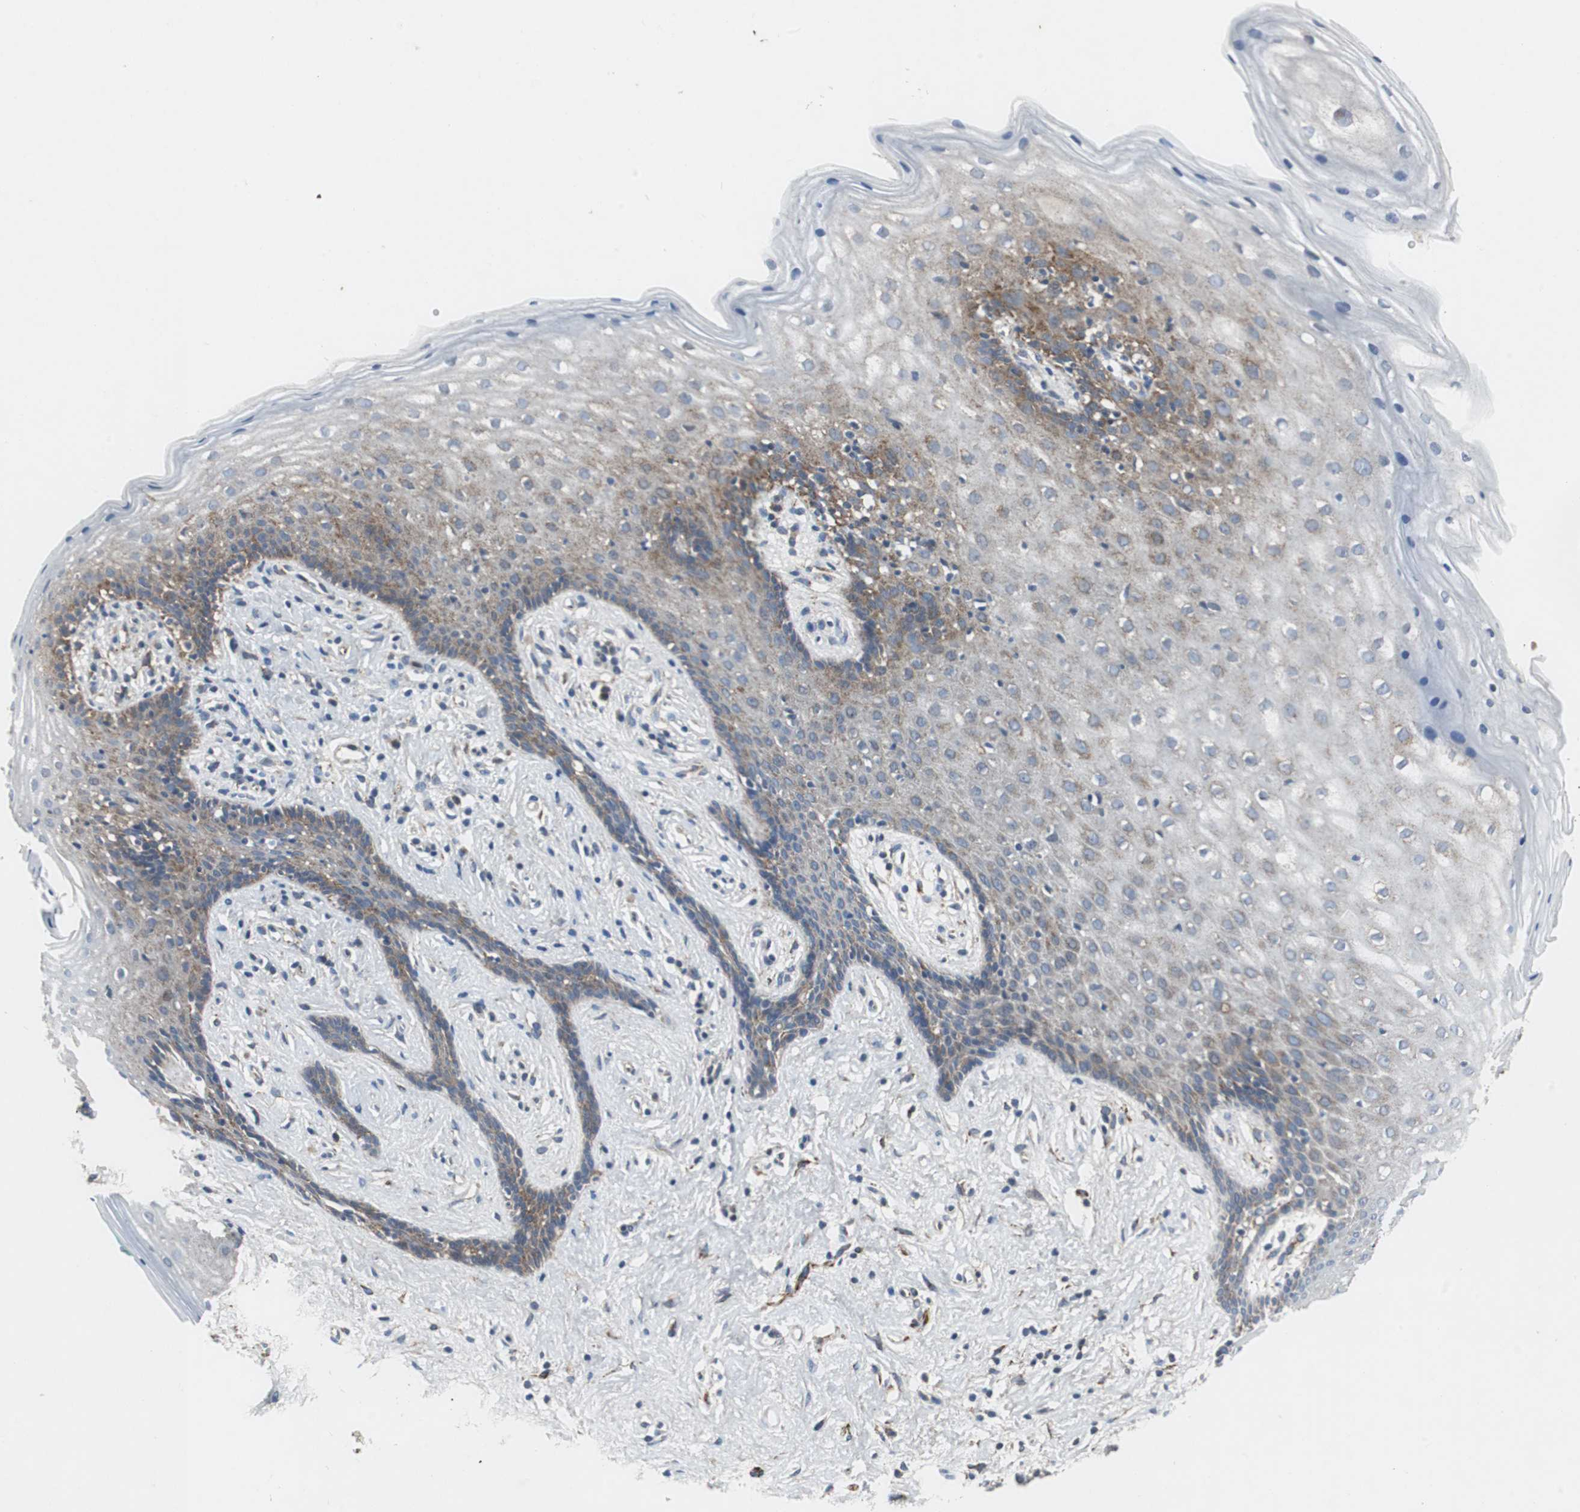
{"staining": {"intensity": "moderate", "quantity": "25%-75%", "location": "cytoplasmic/membranous"}, "tissue": "vagina", "cell_type": "Squamous epithelial cells", "image_type": "normal", "snomed": [{"axis": "morphology", "description": "Normal tissue, NOS"}, {"axis": "topography", "description": "Vagina"}], "caption": "The image reveals a brown stain indicating the presence of a protein in the cytoplasmic/membranous of squamous epithelial cells in vagina. (Stains: DAB in brown, nuclei in blue, Microscopy: brightfield microscopy at high magnification).", "gene": "ISCU", "patient": {"sex": "female", "age": 44}}